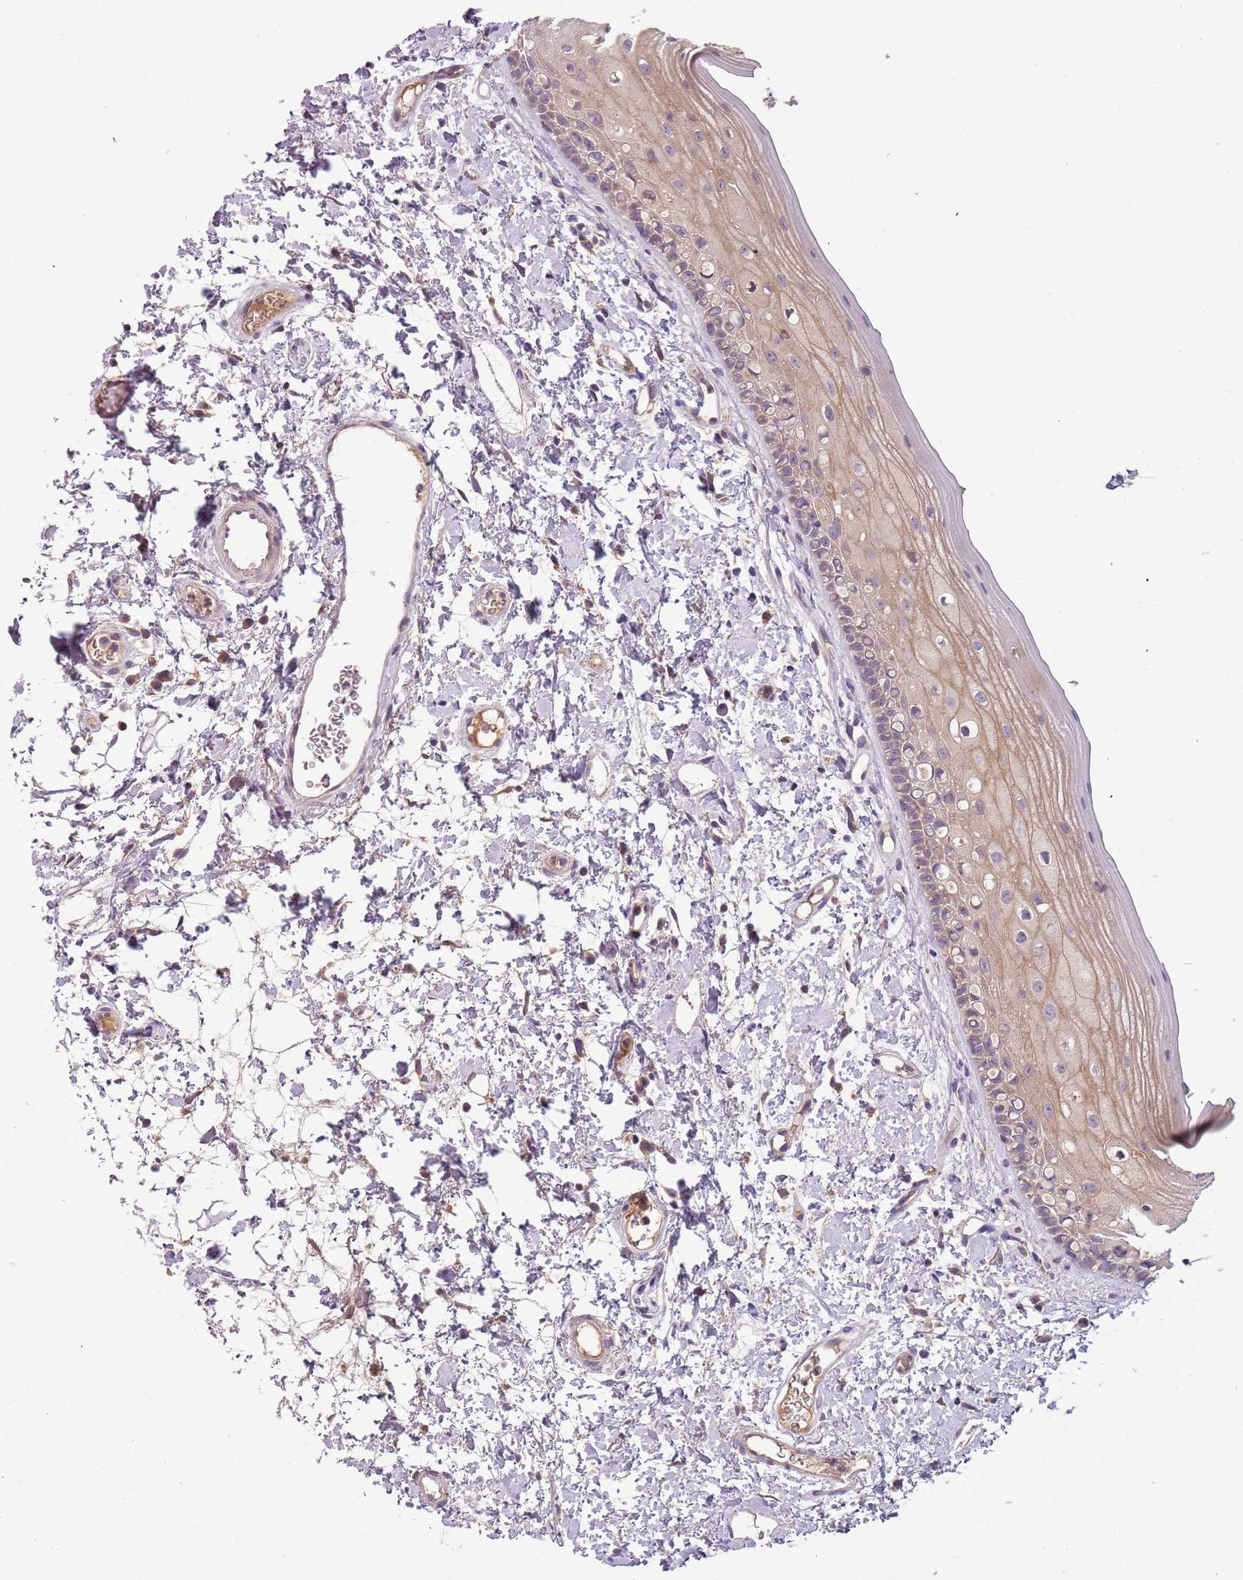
{"staining": {"intensity": "moderate", "quantity": ">75%", "location": "cytoplasmic/membranous"}, "tissue": "oral mucosa", "cell_type": "Squamous epithelial cells", "image_type": "normal", "snomed": [{"axis": "morphology", "description": "Normal tissue, NOS"}, {"axis": "topography", "description": "Oral tissue"}], "caption": "The photomicrograph exhibits immunohistochemical staining of normal oral mucosa. There is moderate cytoplasmic/membranous positivity is seen in about >75% of squamous epithelial cells.", "gene": "FECH", "patient": {"sex": "female", "age": 76}}